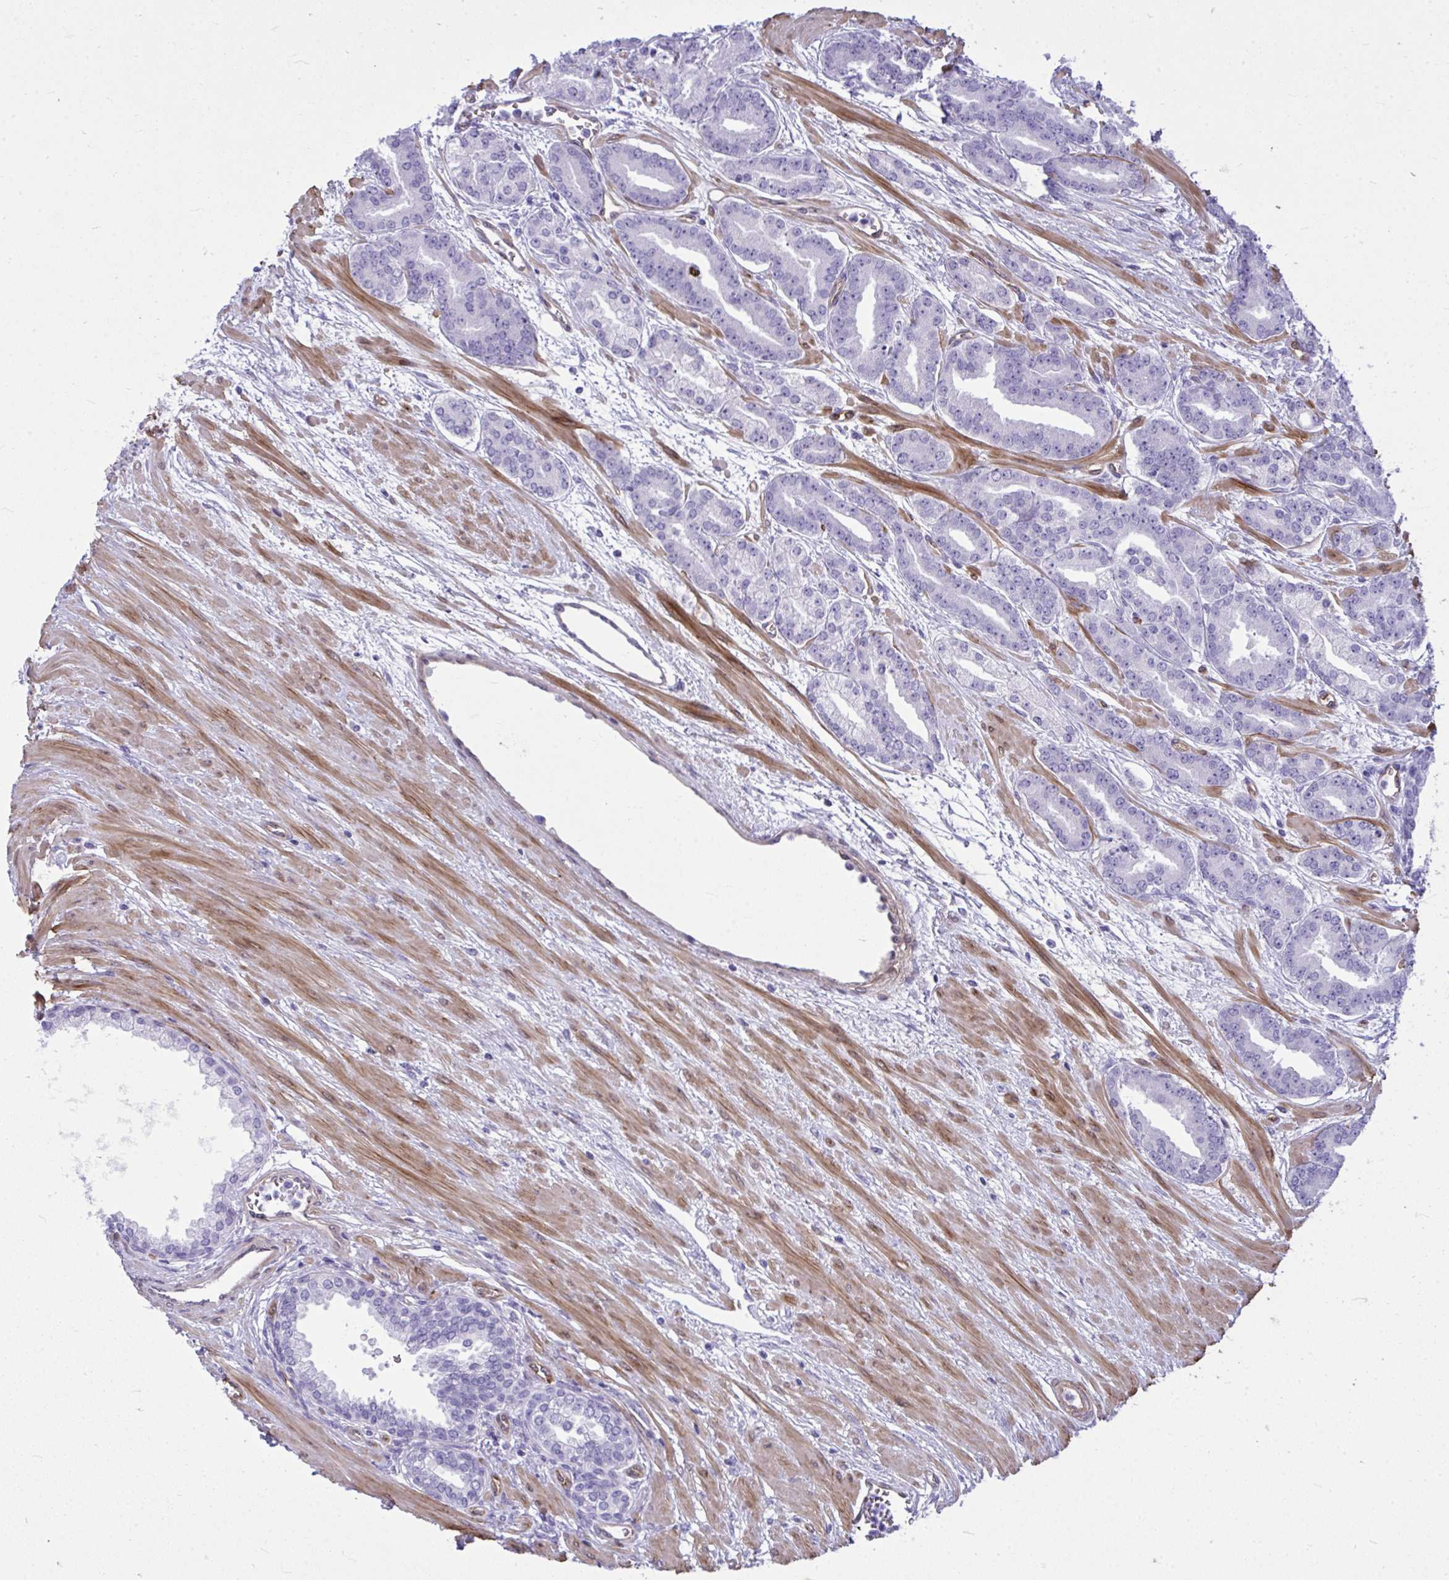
{"staining": {"intensity": "negative", "quantity": "none", "location": "none"}, "tissue": "prostate cancer", "cell_type": "Tumor cells", "image_type": "cancer", "snomed": [{"axis": "morphology", "description": "Adenocarcinoma, High grade"}, {"axis": "topography", "description": "Prostate"}], "caption": "The micrograph displays no significant staining in tumor cells of adenocarcinoma (high-grade) (prostate).", "gene": "LIMS2", "patient": {"sex": "male", "age": 60}}